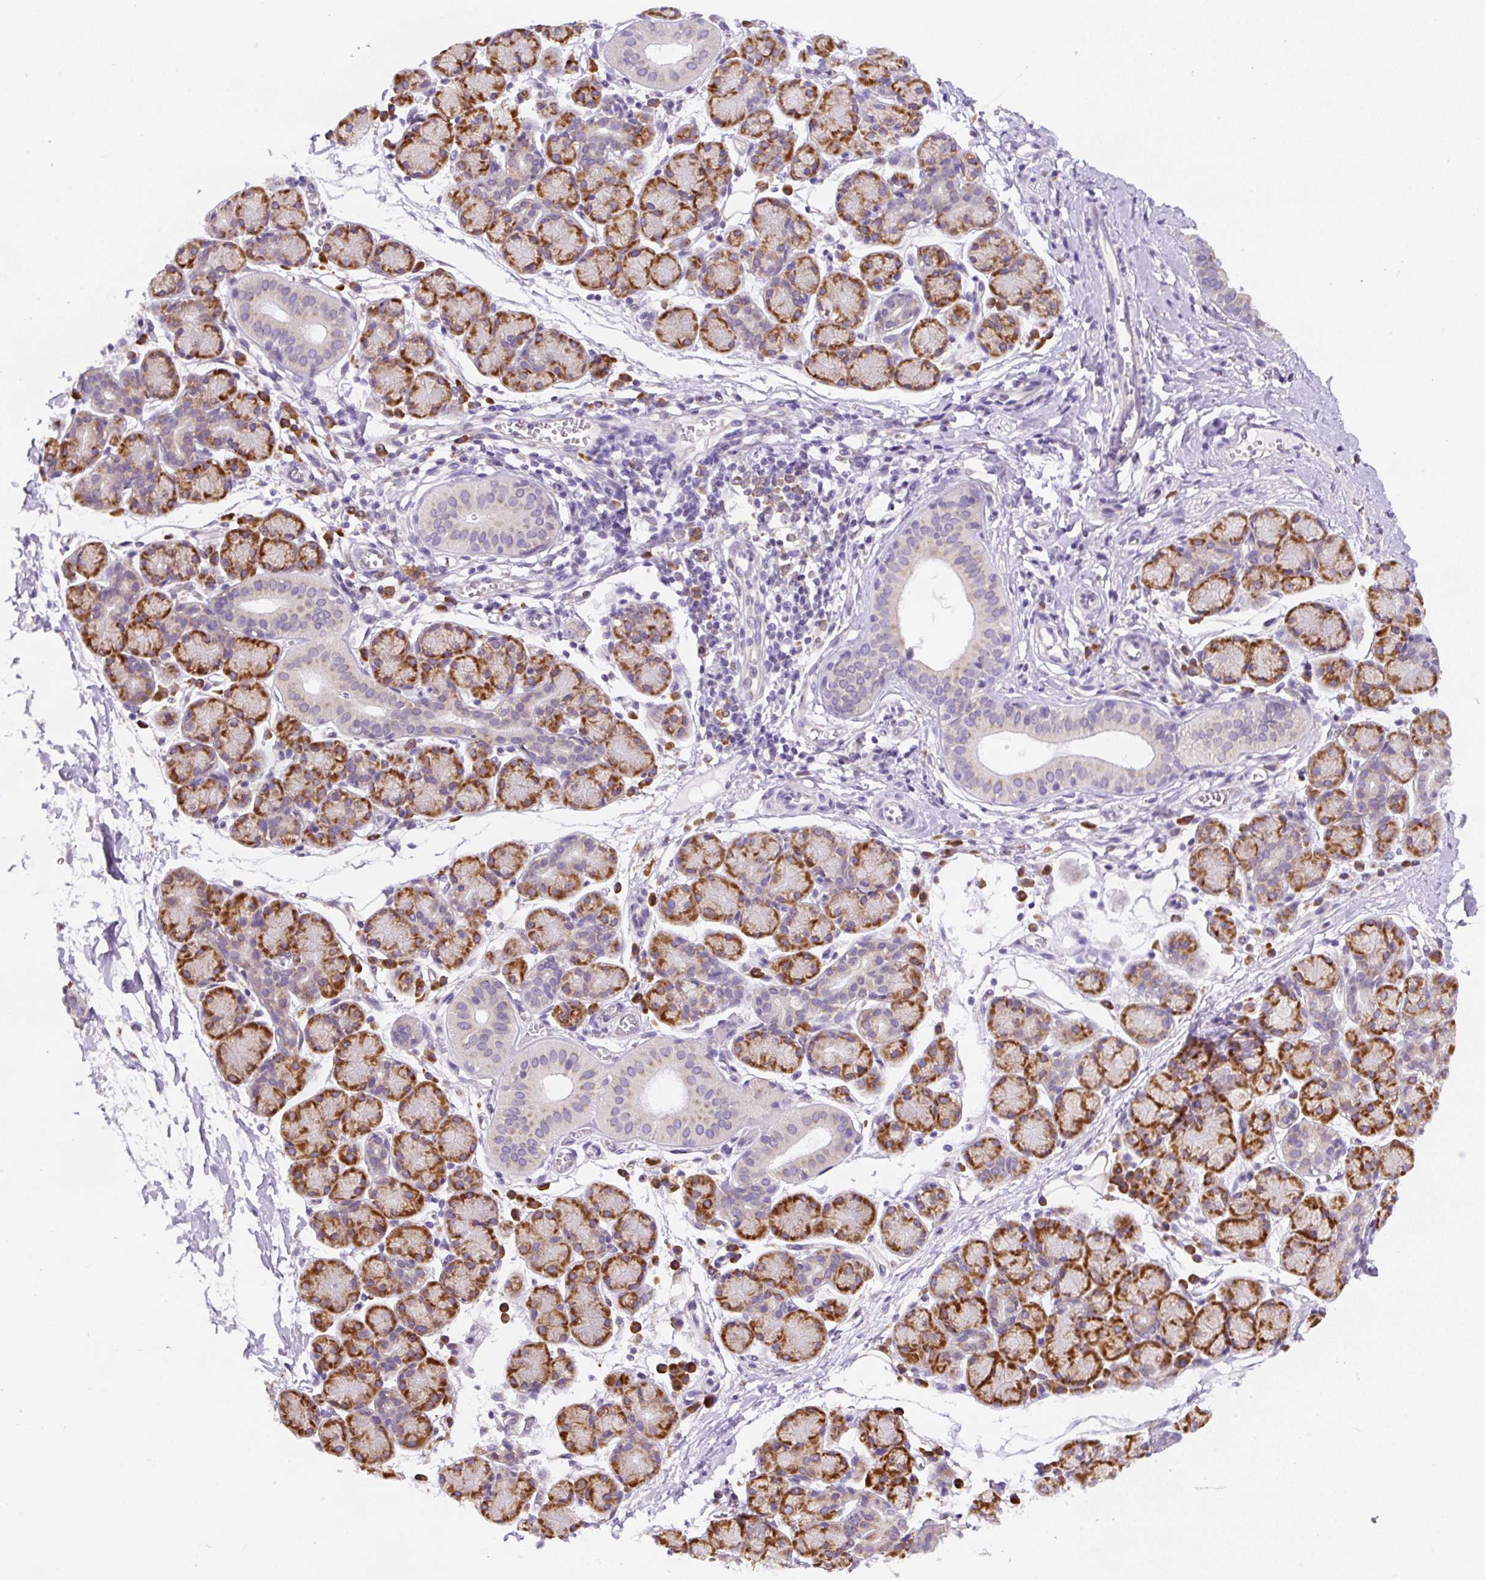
{"staining": {"intensity": "strong", "quantity": "25%-75%", "location": "cytoplasmic/membranous"}, "tissue": "salivary gland", "cell_type": "Glandular cells", "image_type": "normal", "snomed": [{"axis": "morphology", "description": "Normal tissue, NOS"}, {"axis": "morphology", "description": "Inflammation, NOS"}, {"axis": "topography", "description": "Lymph node"}, {"axis": "topography", "description": "Salivary gland"}], "caption": "An immunohistochemistry histopathology image of benign tissue is shown. Protein staining in brown labels strong cytoplasmic/membranous positivity in salivary gland within glandular cells.", "gene": "DDOST", "patient": {"sex": "male", "age": 3}}